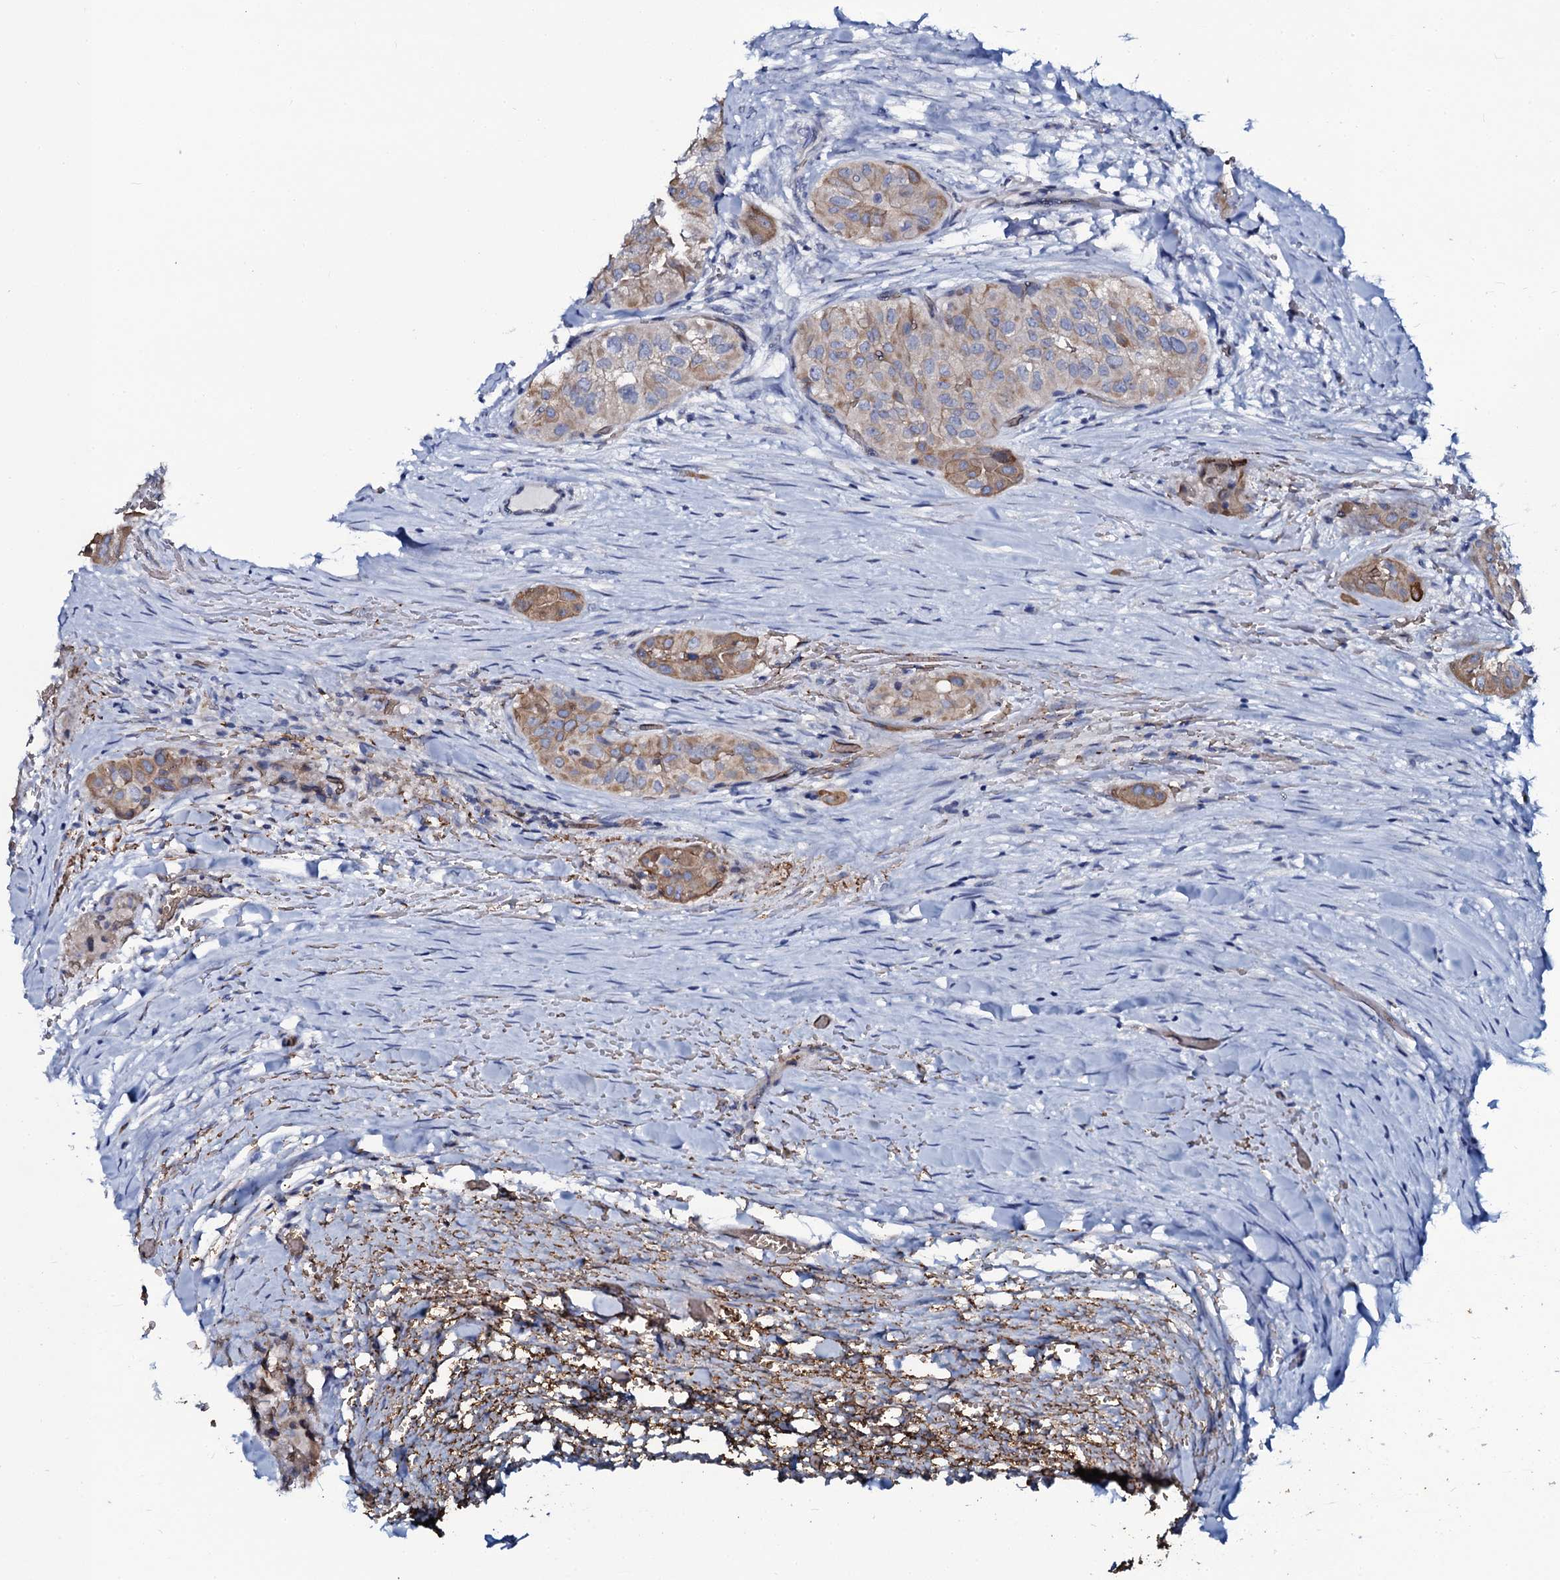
{"staining": {"intensity": "moderate", "quantity": "<25%", "location": "cytoplasmic/membranous"}, "tissue": "thyroid cancer", "cell_type": "Tumor cells", "image_type": "cancer", "snomed": [{"axis": "morphology", "description": "Papillary adenocarcinoma, NOS"}, {"axis": "topography", "description": "Thyroid gland"}], "caption": "A low amount of moderate cytoplasmic/membranous staining is identified in about <25% of tumor cells in thyroid papillary adenocarcinoma tissue.", "gene": "C10orf88", "patient": {"sex": "female", "age": 59}}